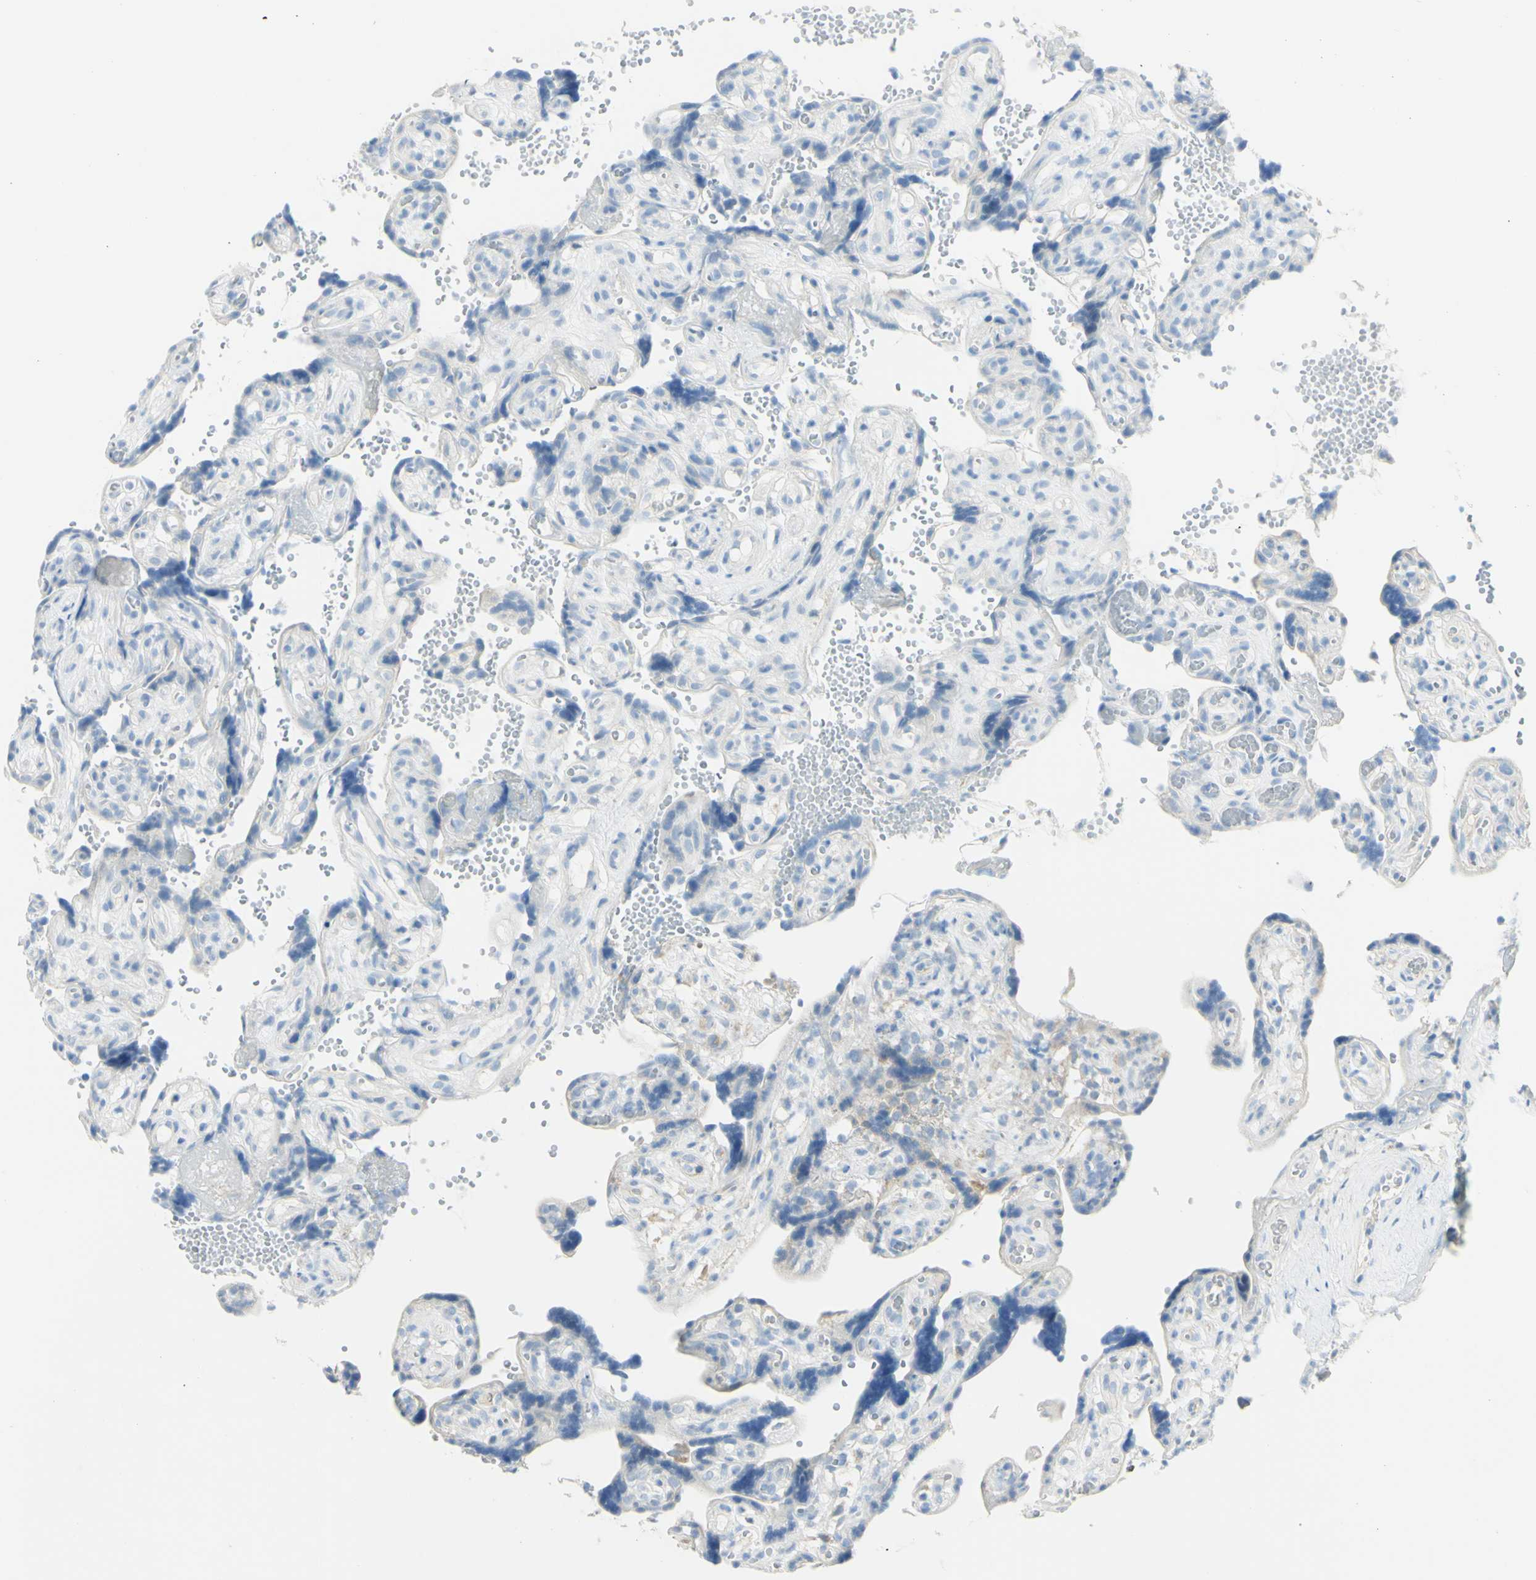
{"staining": {"intensity": "negative", "quantity": "none", "location": "none"}, "tissue": "placenta", "cell_type": "Trophoblastic cells", "image_type": "normal", "snomed": [{"axis": "morphology", "description": "Normal tissue, NOS"}, {"axis": "topography", "description": "Placenta"}], "caption": "Trophoblastic cells are negative for brown protein staining in unremarkable placenta. Brightfield microscopy of IHC stained with DAB (3,3'-diaminobenzidine) (brown) and hematoxylin (blue), captured at high magnification.", "gene": "TSPAN1", "patient": {"sex": "female", "age": 30}}